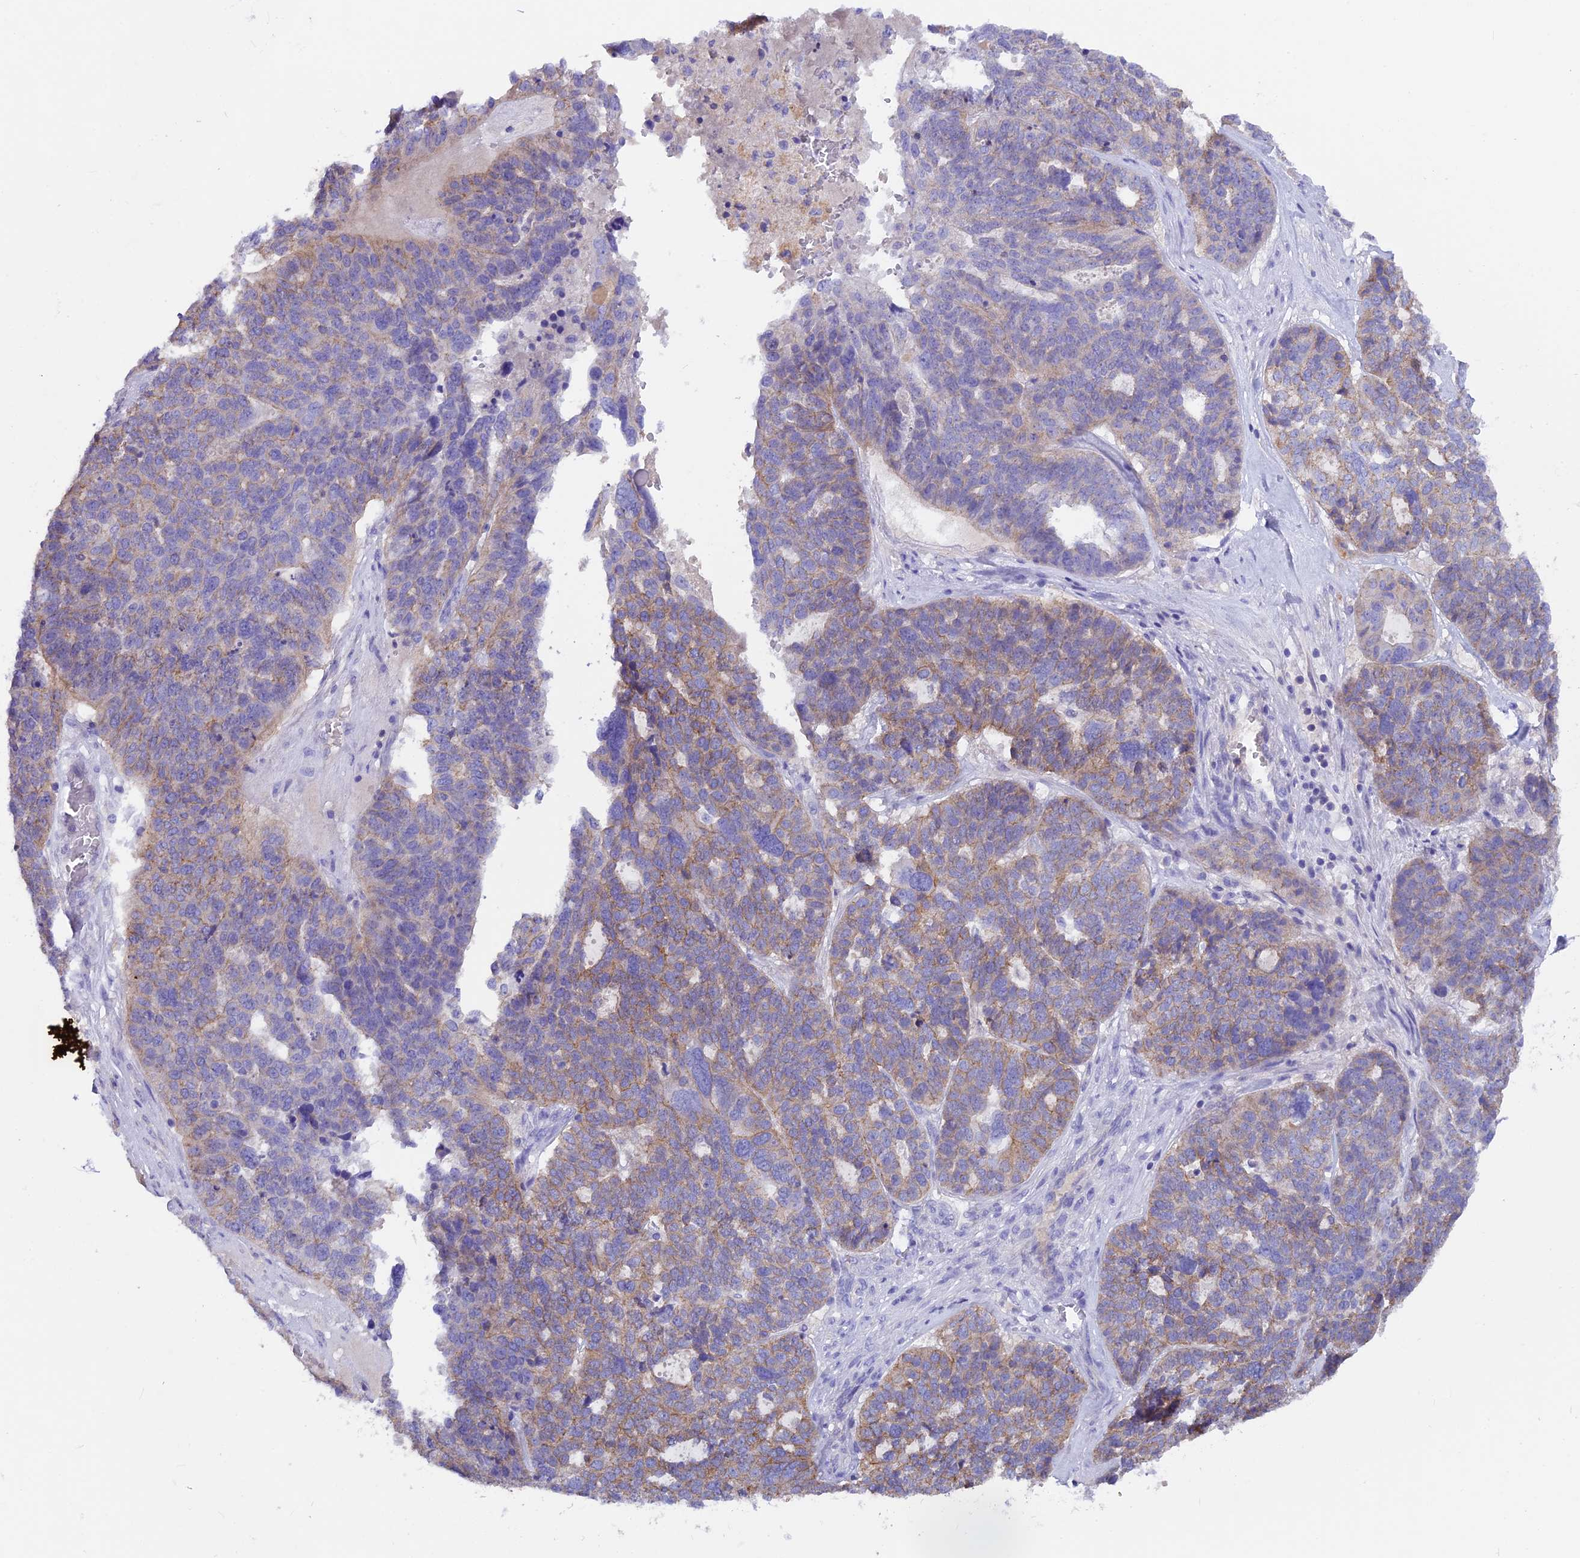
{"staining": {"intensity": "moderate", "quantity": "<25%", "location": "cytoplasmic/membranous"}, "tissue": "ovarian cancer", "cell_type": "Tumor cells", "image_type": "cancer", "snomed": [{"axis": "morphology", "description": "Cystadenocarcinoma, serous, NOS"}, {"axis": "topography", "description": "Ovary"}], "caption": "This photomicrograph shows immunohistochemistry staining of human ovarian serous cystadenocarcinoma, with low moderate cytoplasmic/membranous staining in about <25% of tumor cells.", "gene": "PZP", "patient": {"sex": "female", "age": 59}}